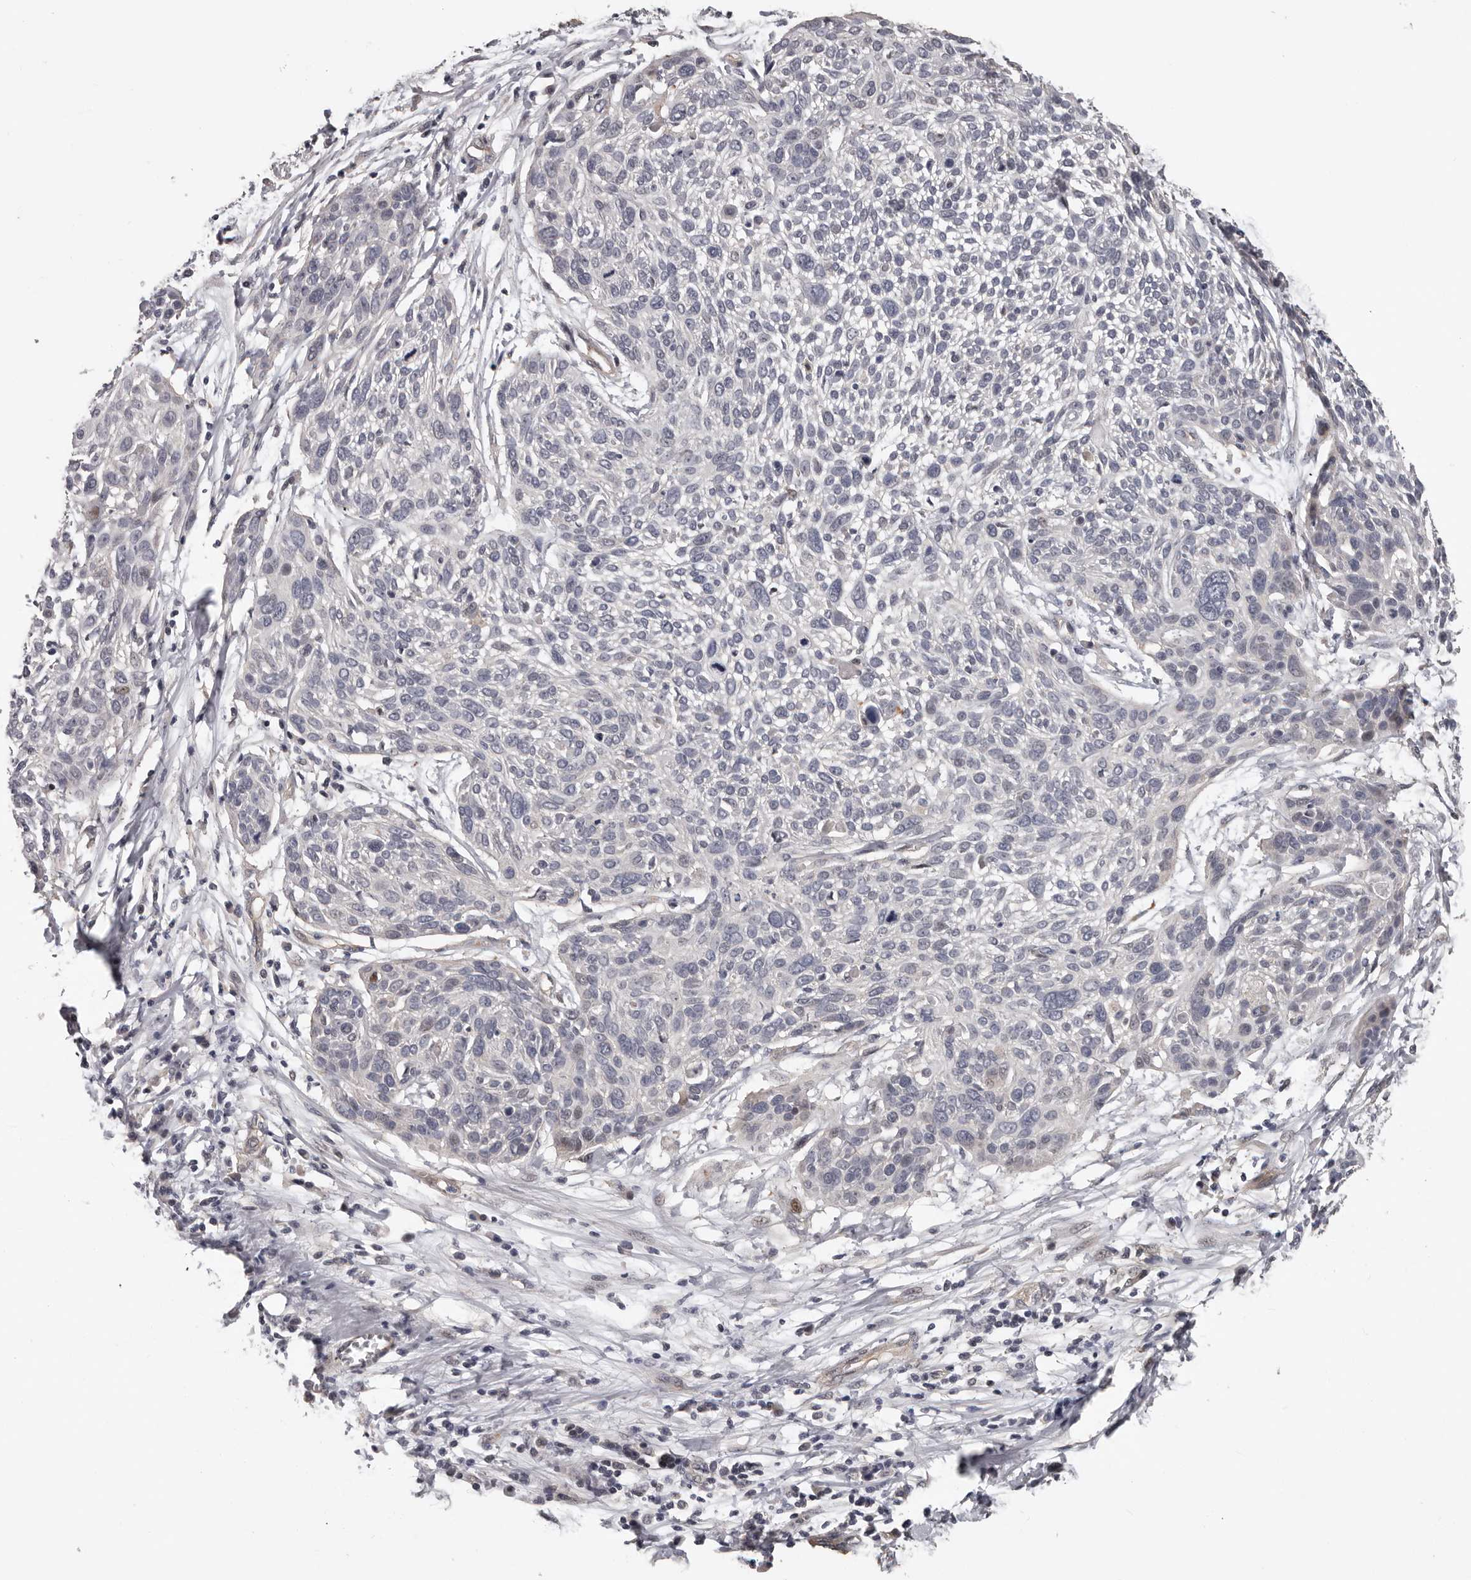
{"staining": {"intensity": "negative", "quantity": "none", "location": "none"}, "tissue": "cervical cancer", "cell_type": "Tumor cells", "image_type": "cancer", "snomed": [{"axis": "morphology", "description": "Squamous cell carcinoma, NOS"}, {"axis": "topography", "description": "Cervix"}], "caption": "High magnification brightfield microscopy of cervical cancer stained with DAB (brown) and counterstained with hematoxylin (blue): tumor cells show no significant positivity. (Immunohistochemistry (ihc), brightfield microscopy, high magnification).", "gene": "RNF217", "patient": {"sex": "female", "age": 51}}